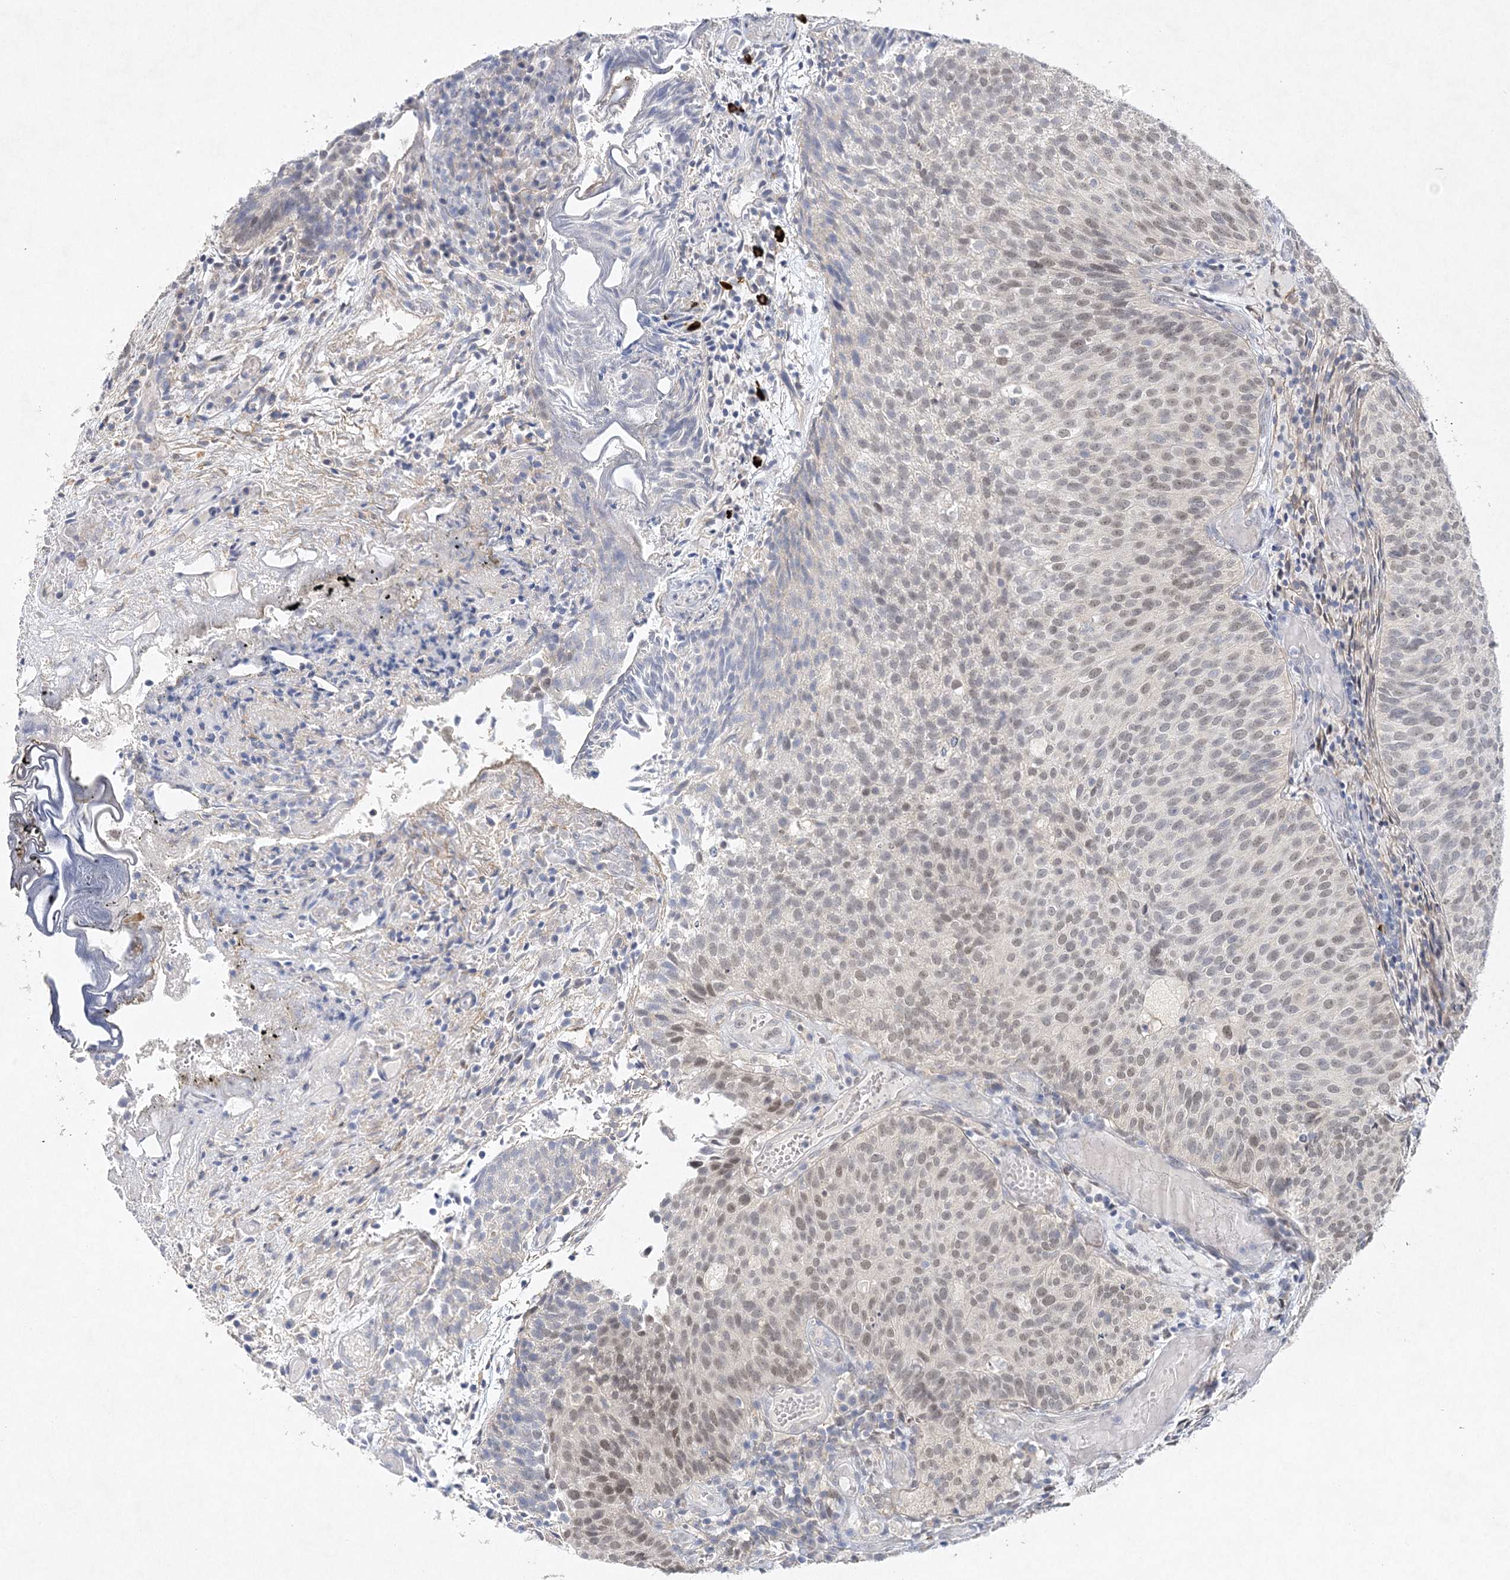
{"staining": {"intensity": "weak", "quantity": ">75%", "location": "nuclear"}, "tissue": "urothelial cancer", "cell_type": "Tumor cells", "image_type": "cancer", "snomed": [{"axis": "morphology", "description": "Urothelial carcinoma, Low grade"}, {"axis": "topography", "description": "Urinary bladder"}], "caption": "Immunohistochemistry (IHC) image of neoplastic tissue: human urothelial cancer stained using IHC shows low levels of weak protein expression localized specifically in the nuclear of tumor cells, appearing as a nuclear brown color.", "gene": "MAT2B", "patient": {"sex": "male", "age": 86}}